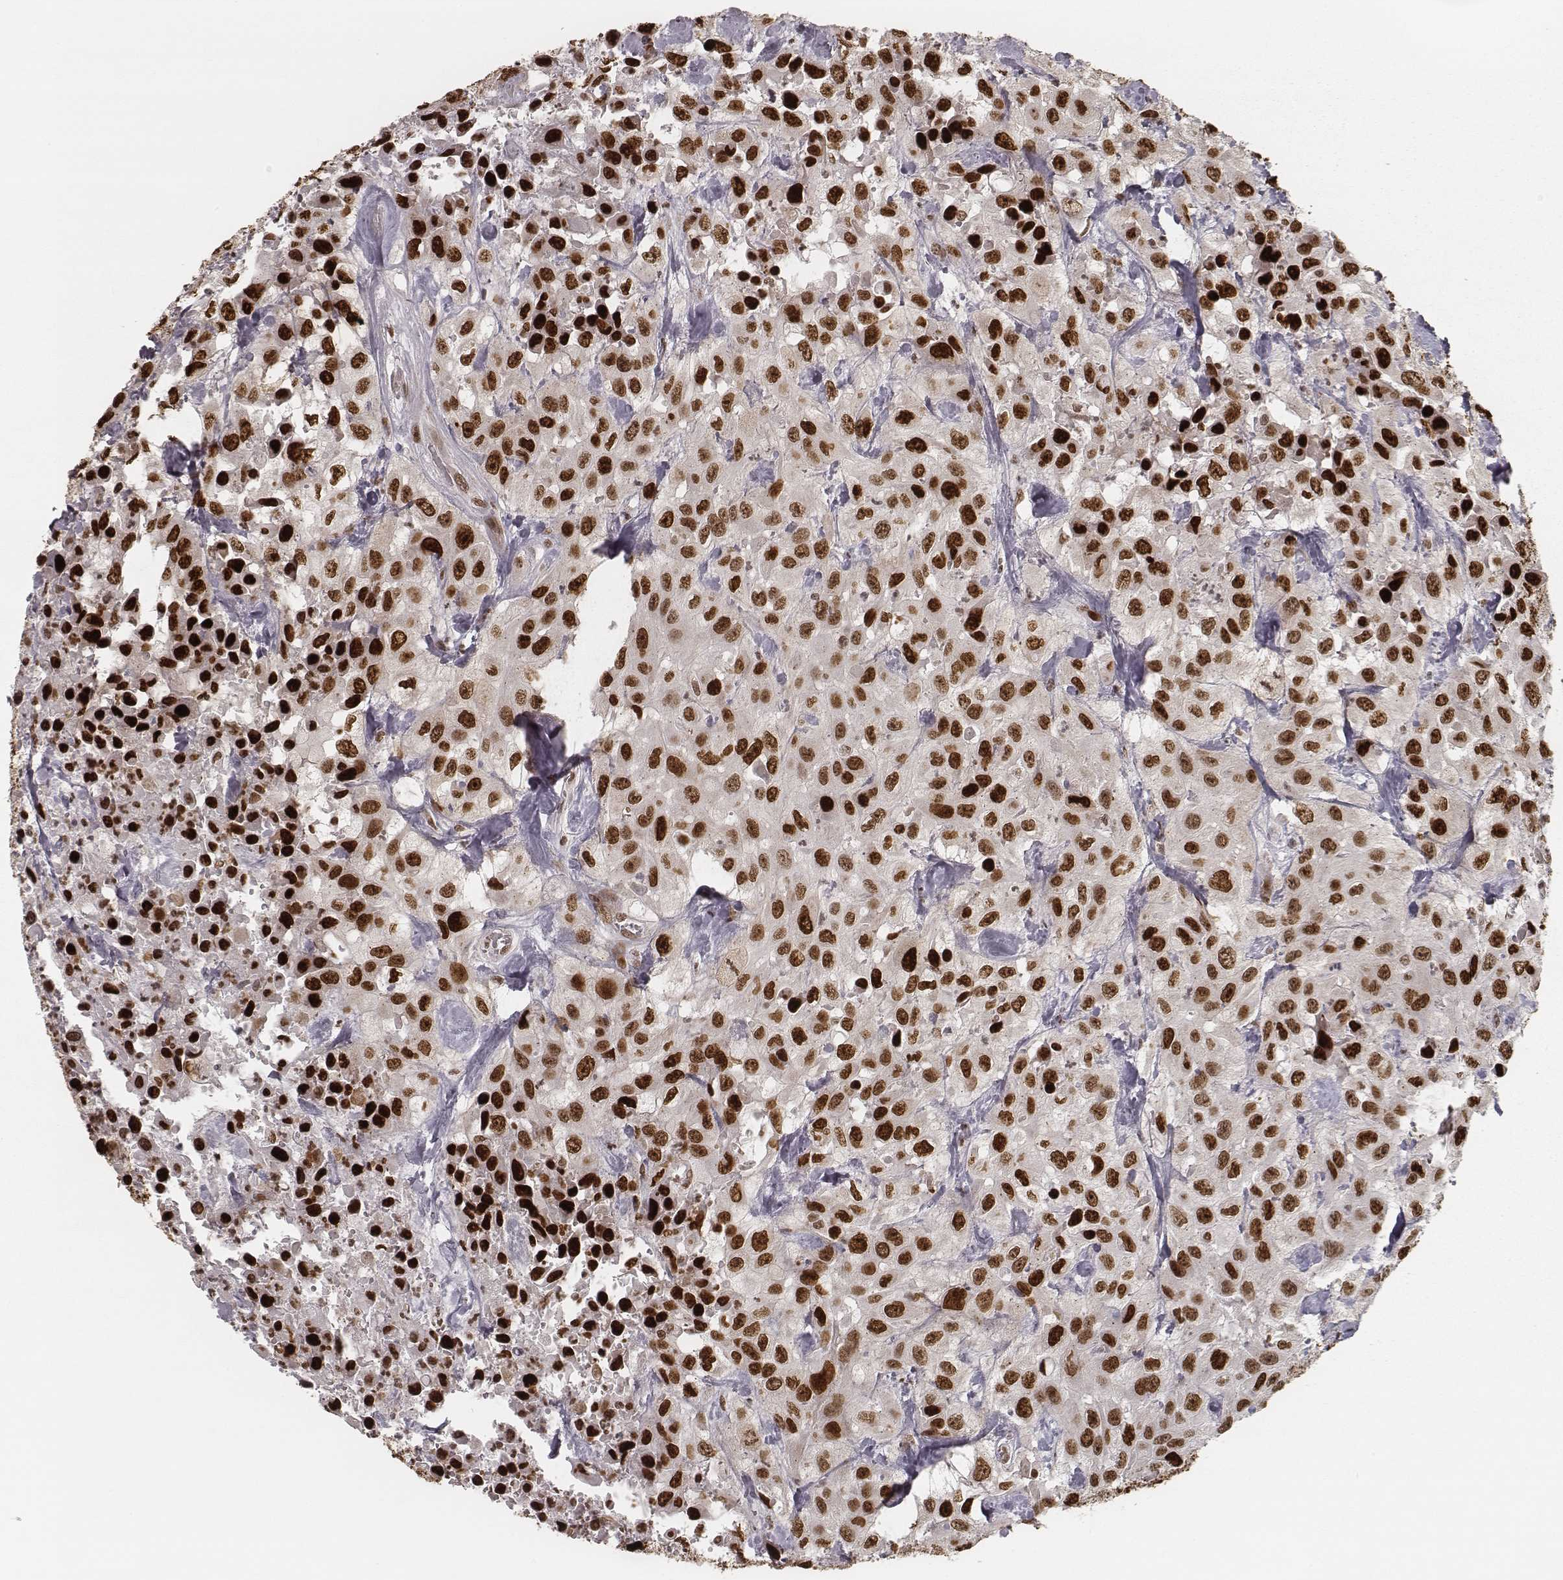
{"staining": {"intensity": "strong", "quantity": ">75%", "location": "nuclear"}, "tissue": "urothelial cancer", "cell_type": "Tumor cells", "image_type": "cancer", "snomed": [{"axis": "morphology", "description": "Urothelial carcinoma, High grade"}, {"axis": "topography", "description": "Urinary bladder"}], "caption": "DAB (3,3'-diaminobenzidine) immunohistochemical staining of high-grade urothelial carcinoma shows strong nuclear protein positivity in about >75% of tumor cells. (DAB IHC with brightfield microscopy, high magnification).", "gene": "HMGA2", "patient": {"sex": "male", "age": 79}}